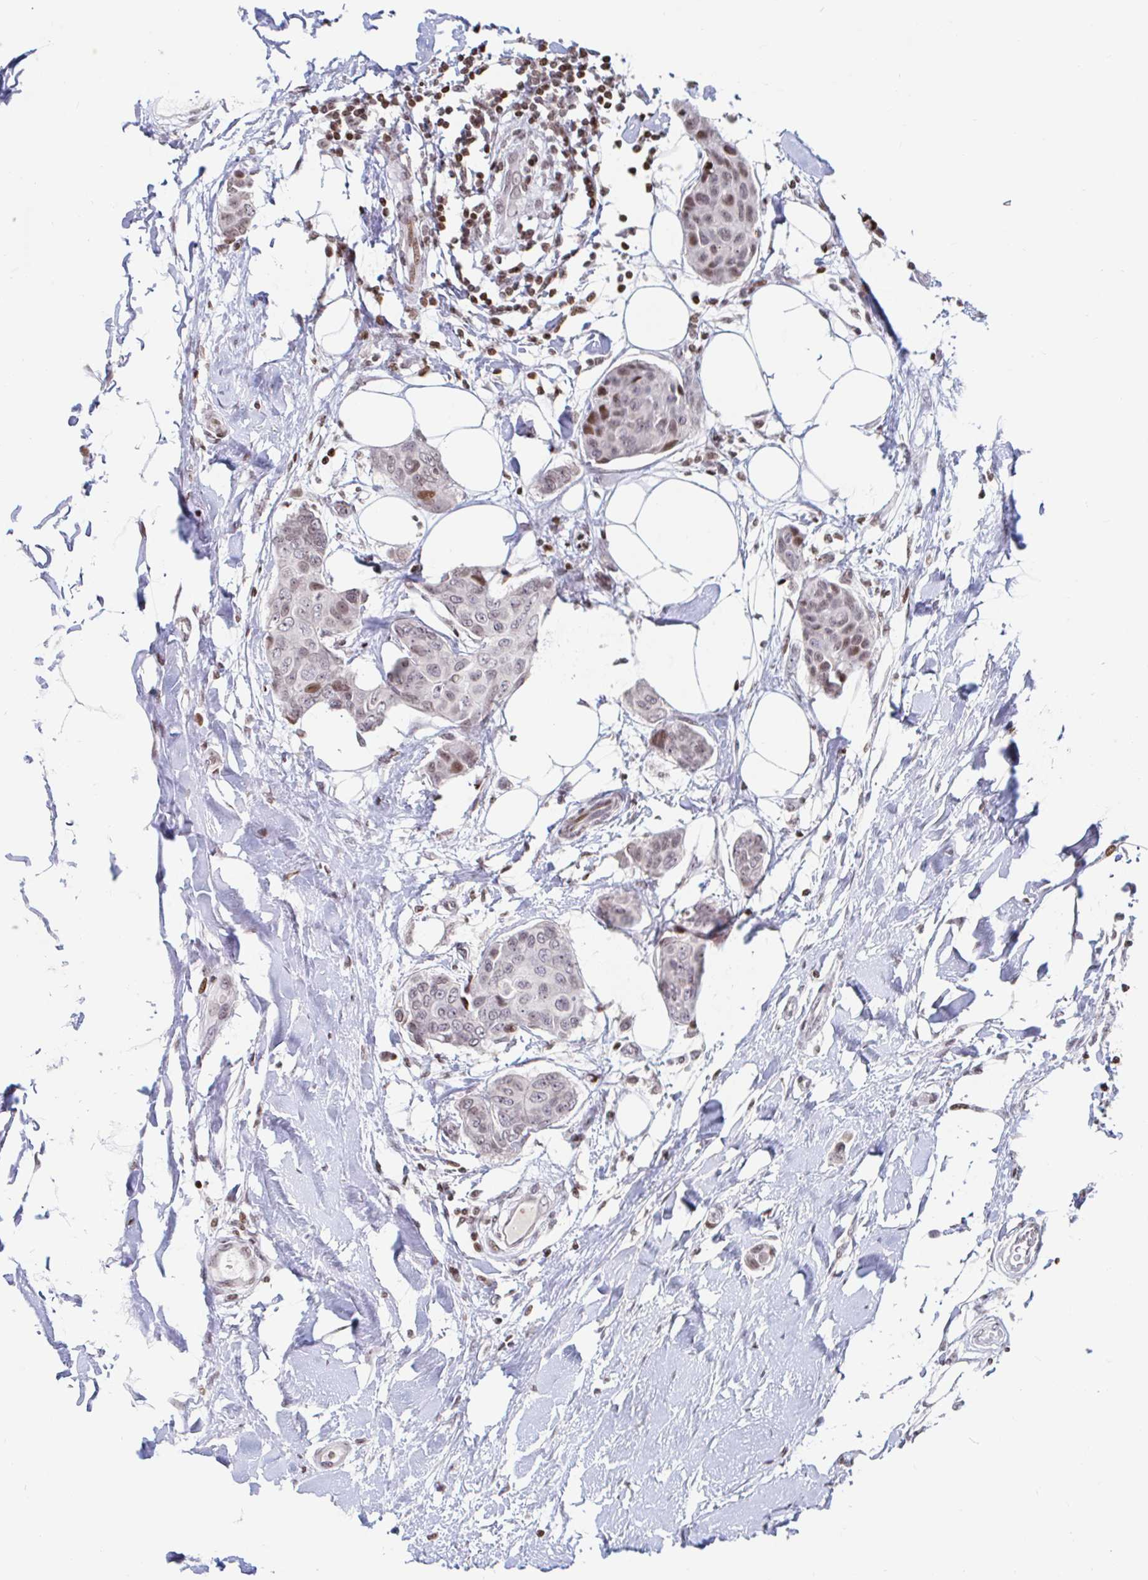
{"staining": {"intensity": "moderate", "quantity": "<25%", "location": "nuclear"}, "tissue": "breast cancer", "cell_type": "Tumor cells", "image_type": "cancer", "snomed": [{"axis": "morphology", "description": "Duct carcinoma"}, {"axis": "topography", "description": "Breast"}, {"axis": "topography", "description": "Lymph node"}], "caption": "DAB immunohistochemical staining of human breast cancer shows moderate nuclear protein positivity in approximately <25% of tumor cells.", "gene": "HOXC10", "patient": {"sex": "female", "age": 80}}